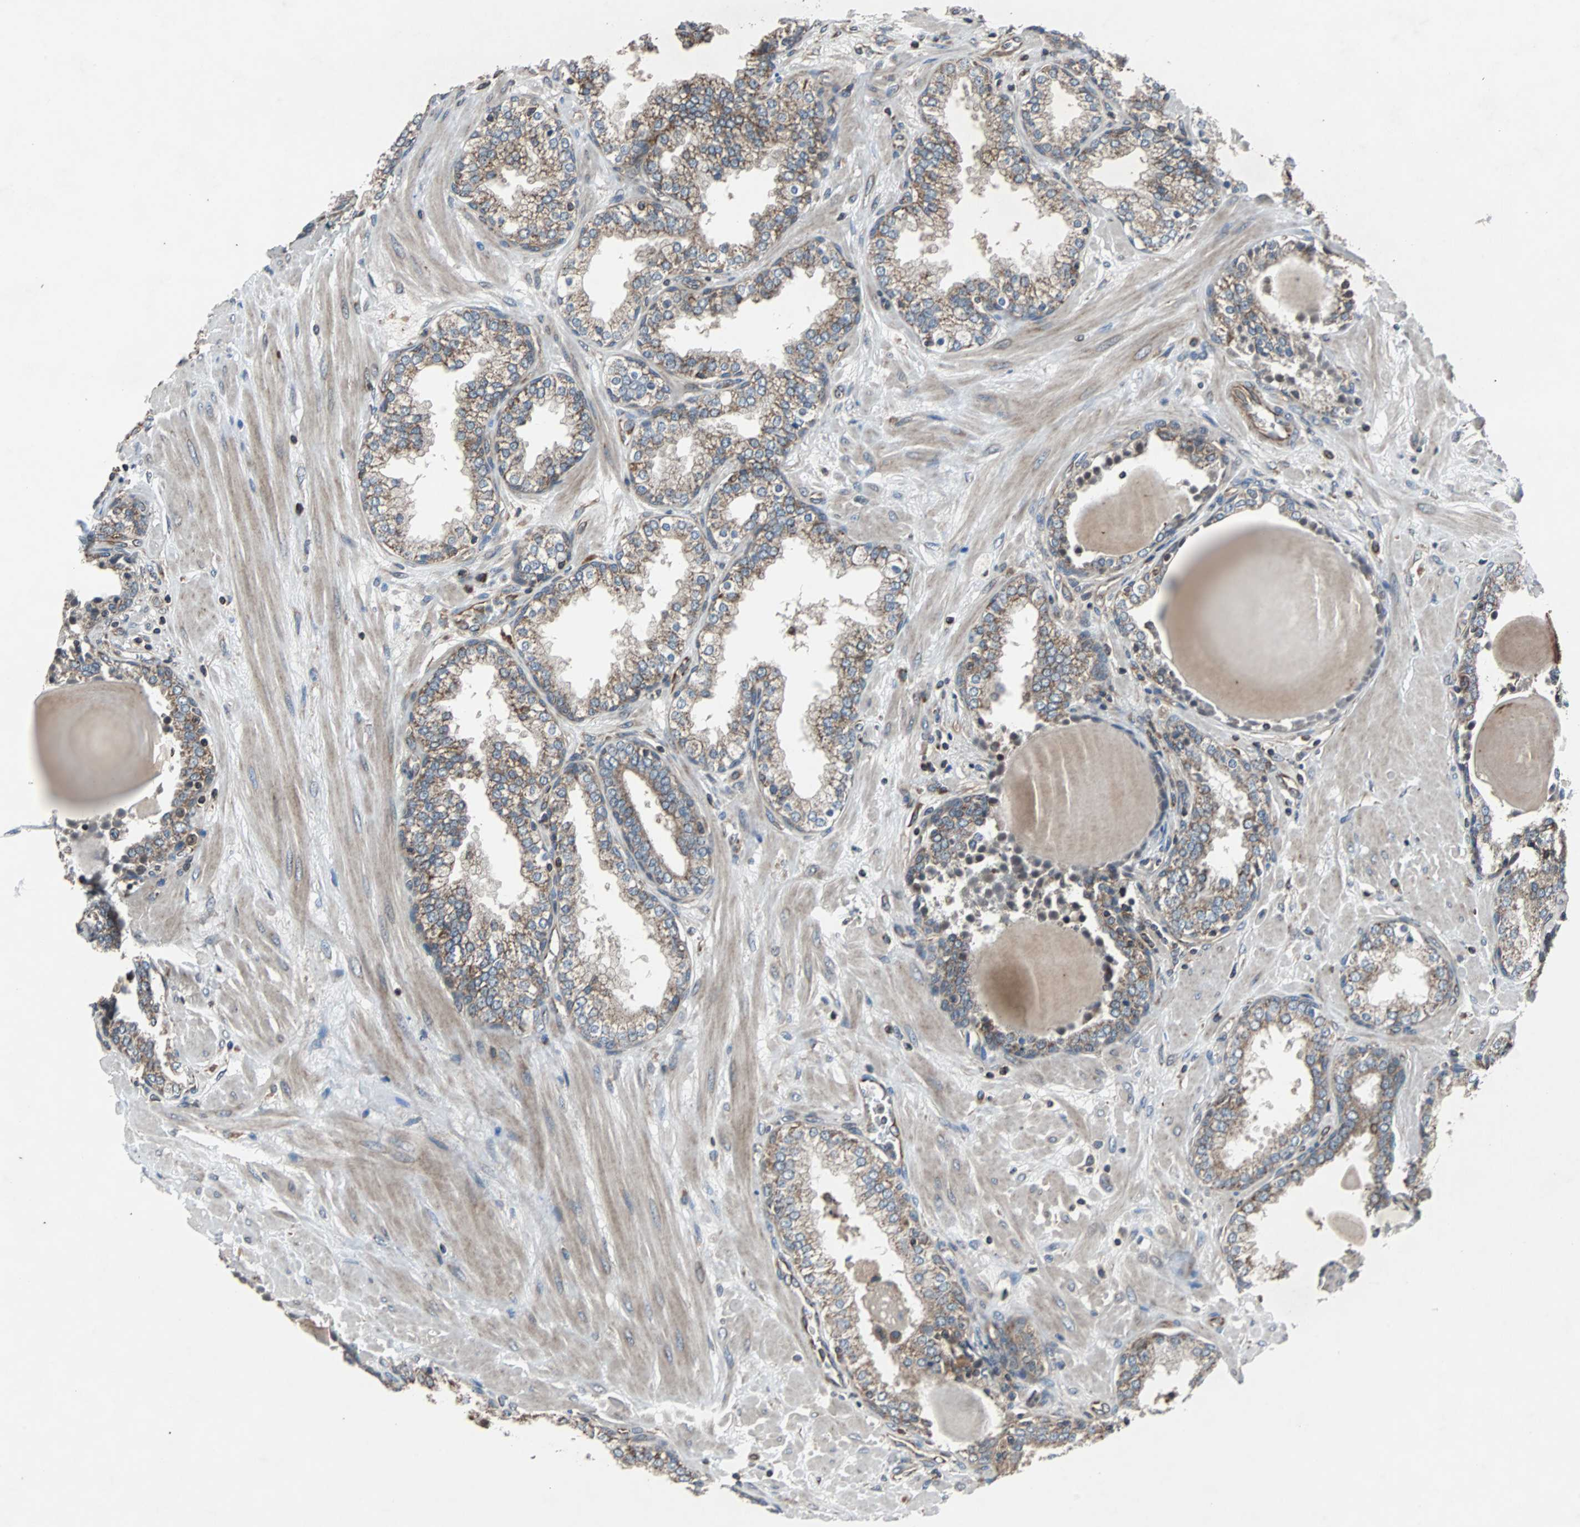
{"staining": {"intensity": "moderate", "quantity": "25%-75%", "location": "cytoplasmic/membranous"}, "tissue": "prostate", "cell_type": "Glandular cells", "image_type": "normal", "snomed": [{"axis": "morphology", "description": "Normal tissue, NOS"}, {"axis": "topography", "description": "Prostate"}], "caption": "There is medium levels of moderate cytoplasmic/membranous positivity in glandular cells of unremarkable prostate, as demonstrated by immunohistochemical staining (brown color).", "gene": "ACTR3", "patient": {"sex": "male", "age": 51}}